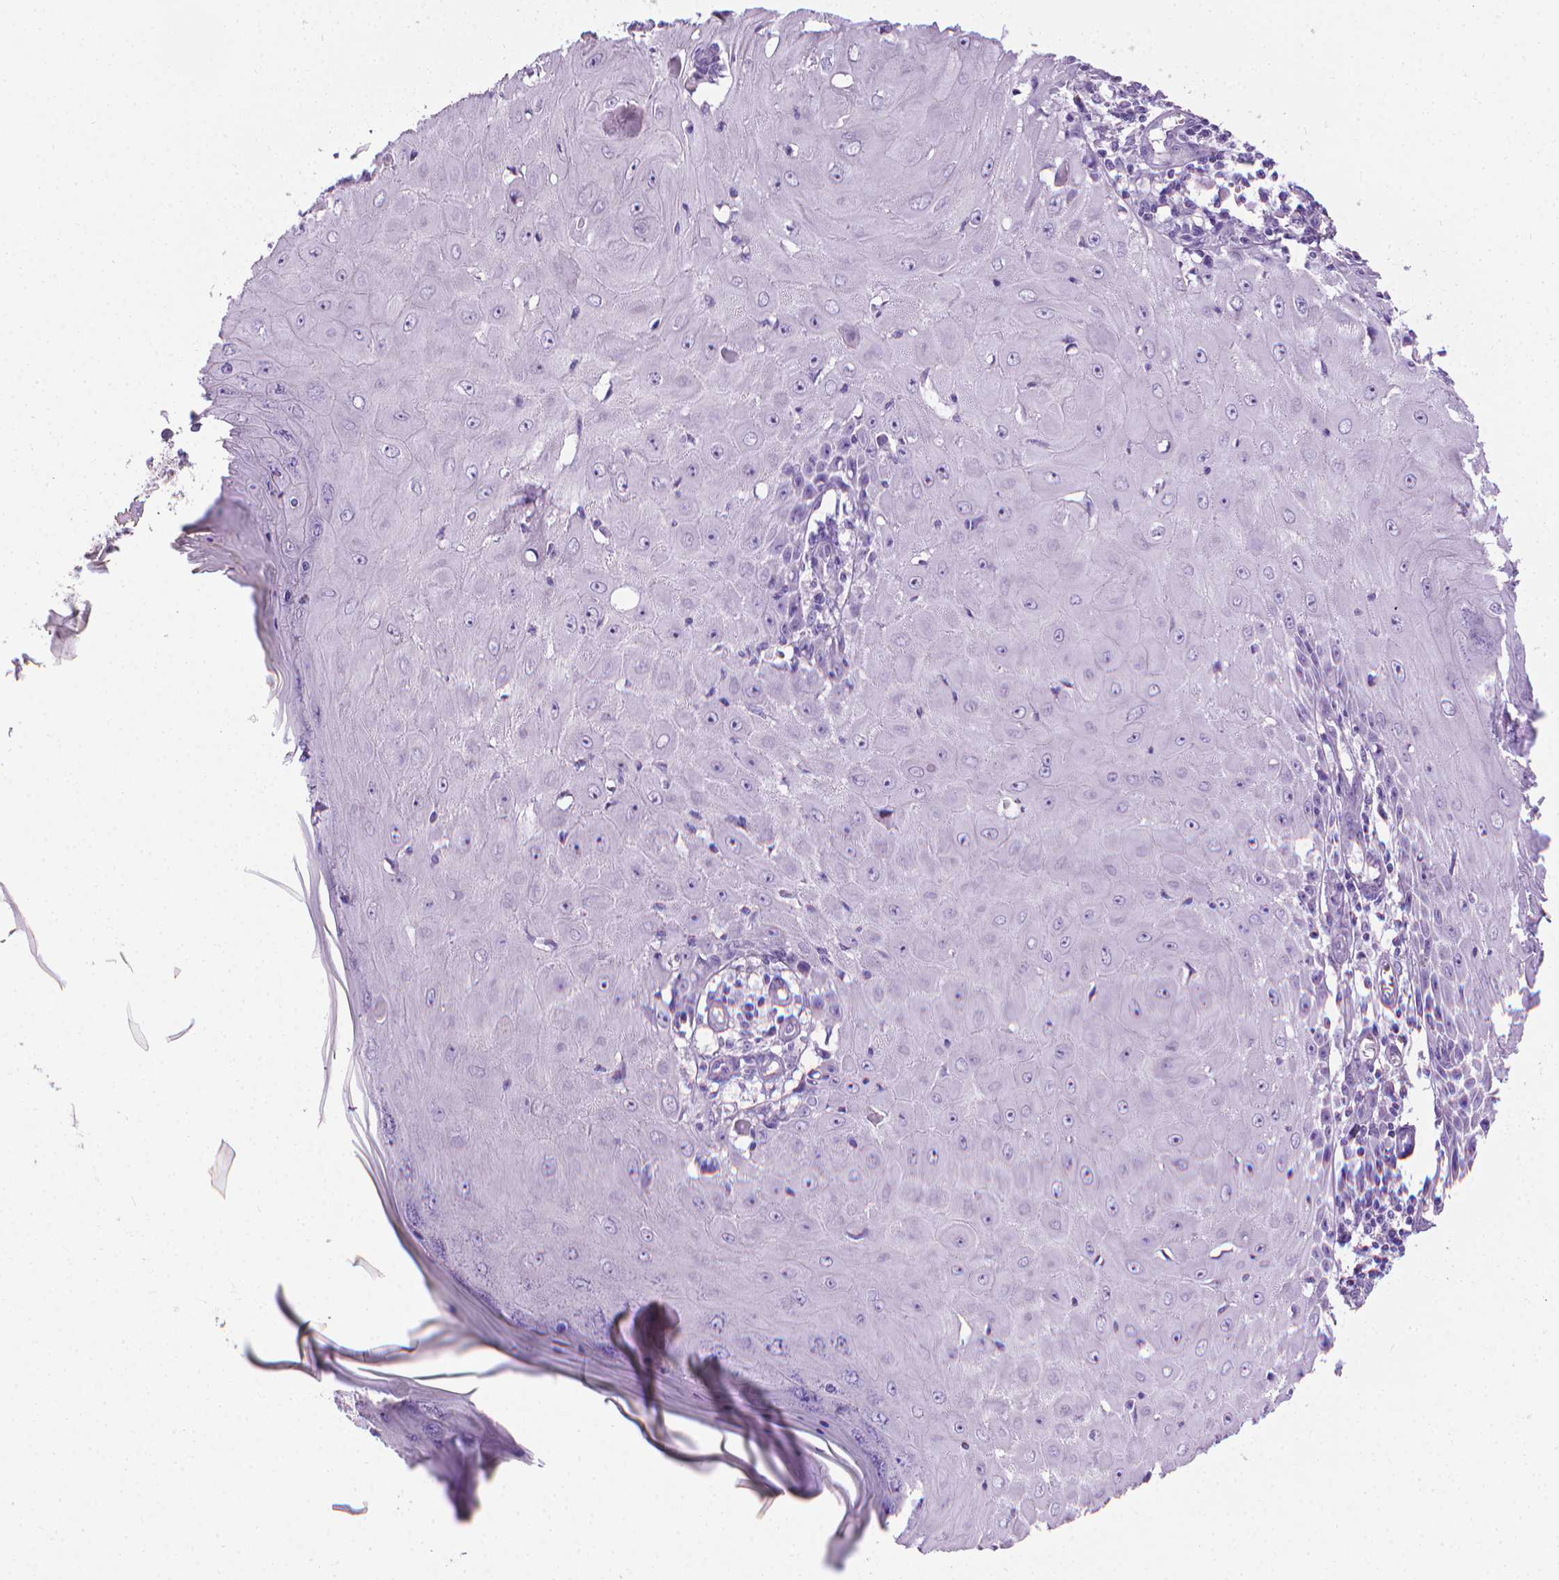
{"staining": {"intensity": "negative", "quantity": "none", "location": "none"}, "tissue": "skin cancer", "cell_type": "Tumor cells", "image_type": "cancer", "snomed": [{"axis": "morphology", "description": "Squamous cell carcinoma, NOS"}, {"axis": "topography", "description": "Skin"}], "caption": "This is an immunohistochemistry micrograph of human skin cancer. There is no expression in tumor cells.", "gene": "PNMA2", "patient": {"sex": "female", "age": 73}}